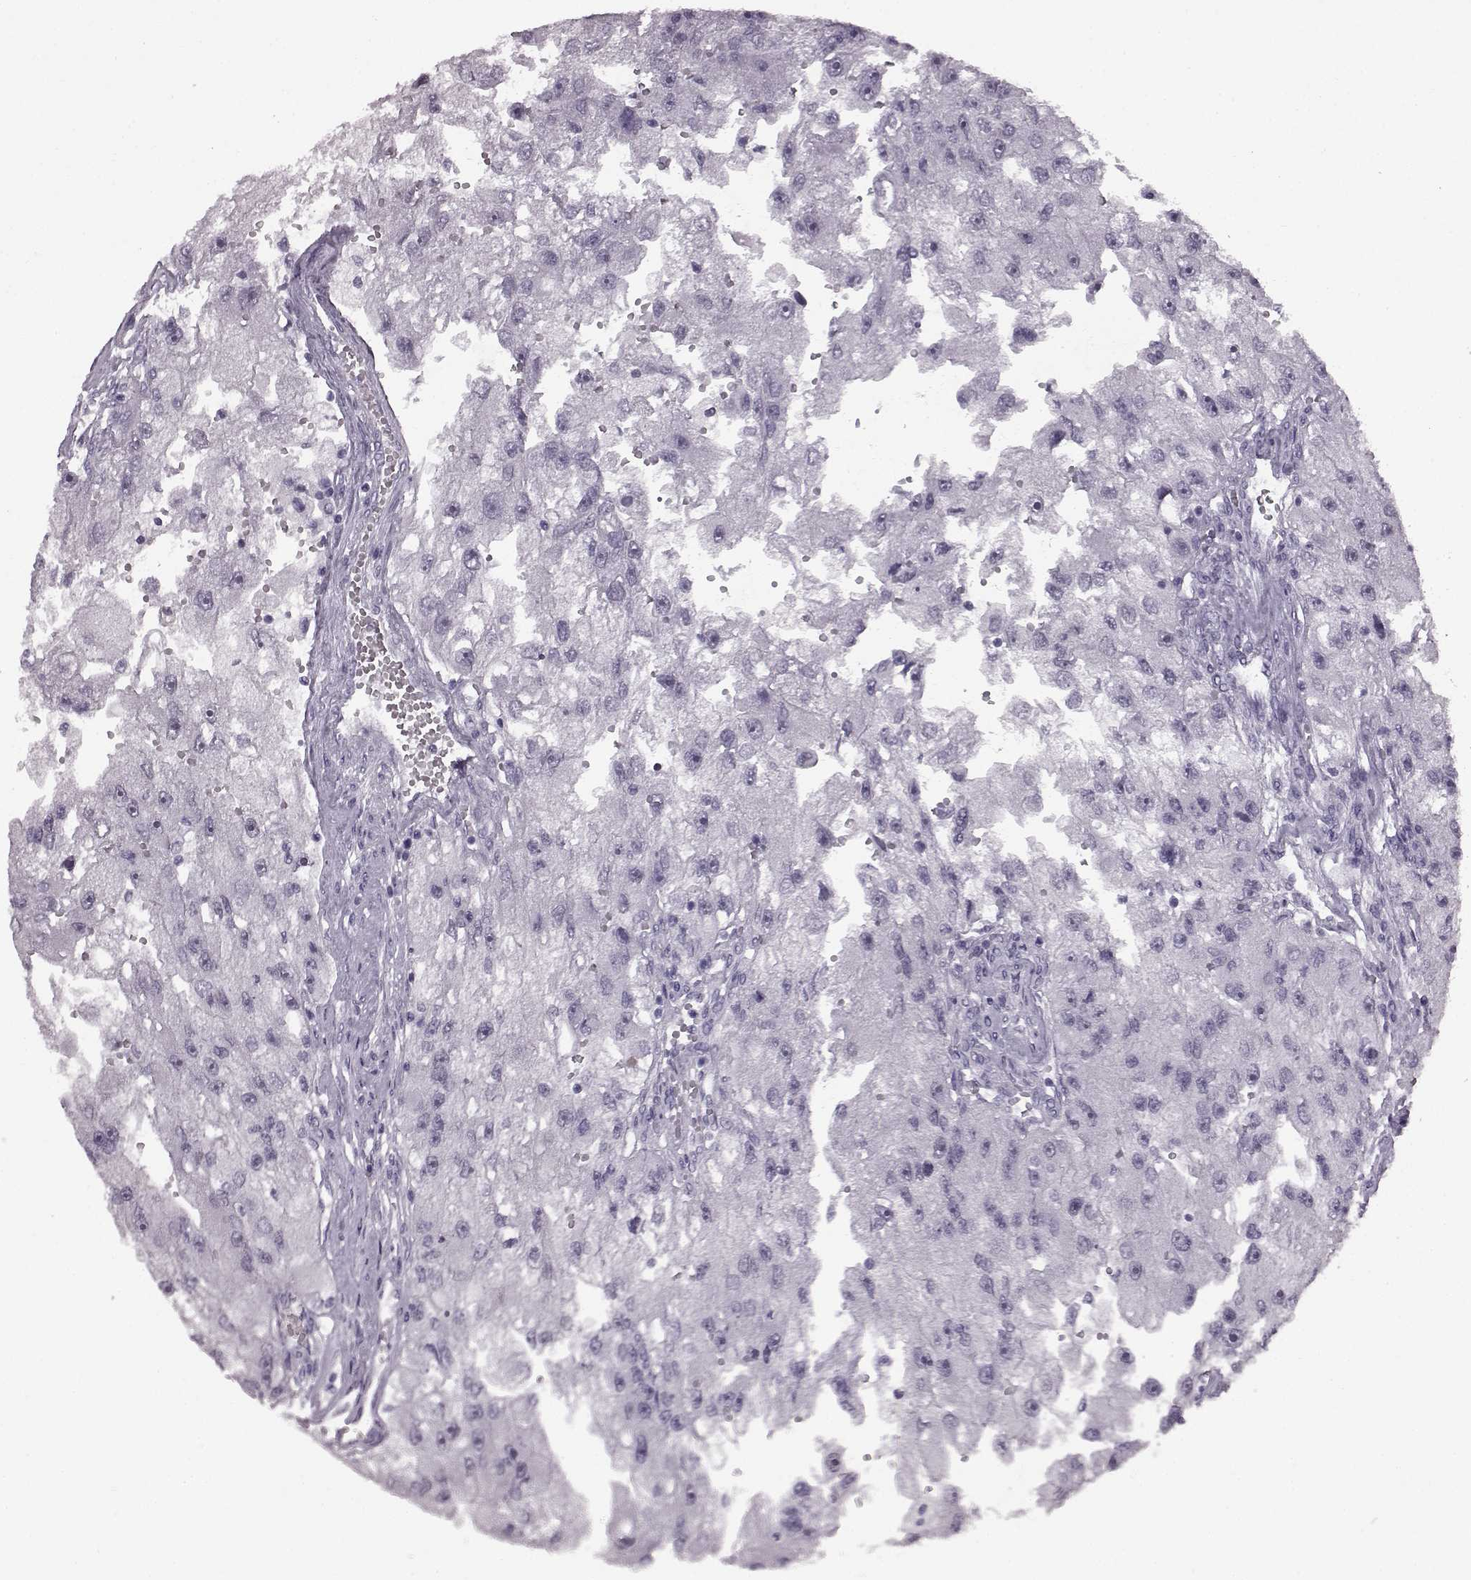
{"staining": {"intensity": "negative", "quantity": "none", "location": "none"}, "tissue": "renal cancer", "cell_type": "Tumor cells", "image_type": "cancer", "snomed": [{"axis": "morphology", "description": "Adenocarcinoma, NOS"}, {"axis": "topography", "description": "Kidney"}], "caption": "The immunohistochemistry (IHC) photomicrograph has no significant staining in tumor cells of renal adenocarcinoma tissue.", "gene": "PRPH2", "patient": {"sex": "male", "age": 63}}